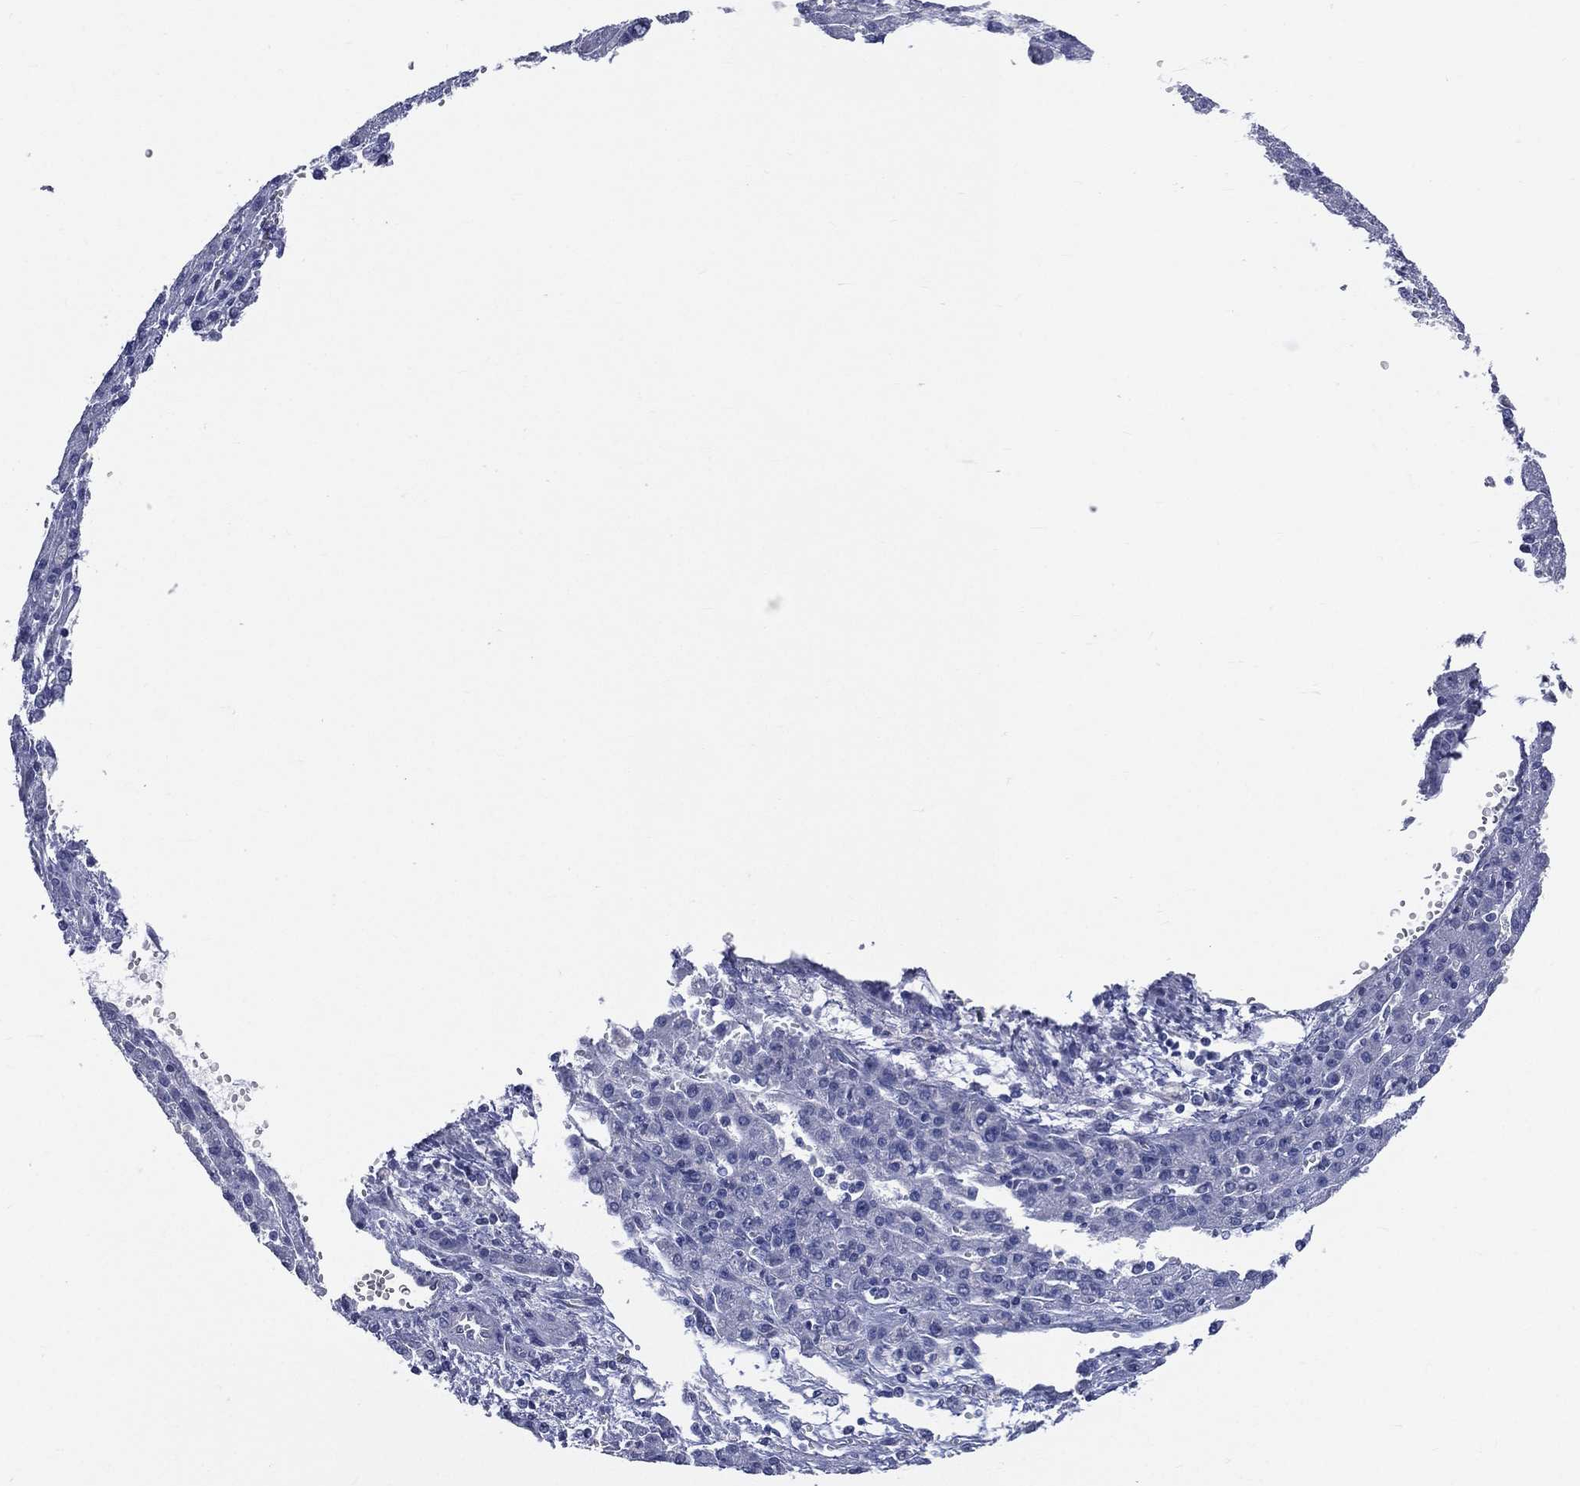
{"staining": {"intensity": "negative", "quantity": "none", "location": "none"}, "tissue": "liver cancer", "cell_type": "Tumor cells", "image_type": "cancer", "snomed": [{"axis": "morphology", "description": "Carcinoma, Hepatocellular, NOS"}, {"axis": "topography", "description": "Liver"}], "caption": "An immunohistochemistry (IHC) micrograph of hepatocellular carcinoma (liver) is shown. There is no staining in tumor cells of hepatocellular carcinoma (liver). (Stains: DAB (3,3'-diaminobenzidine) immunohistochemistry (IHC) with hematoxylin counter stain, Microscopy: brightfield microscopy at high magnification).", "gene": "AKAP3", "patient": {"sex": "female", "age": 70}}